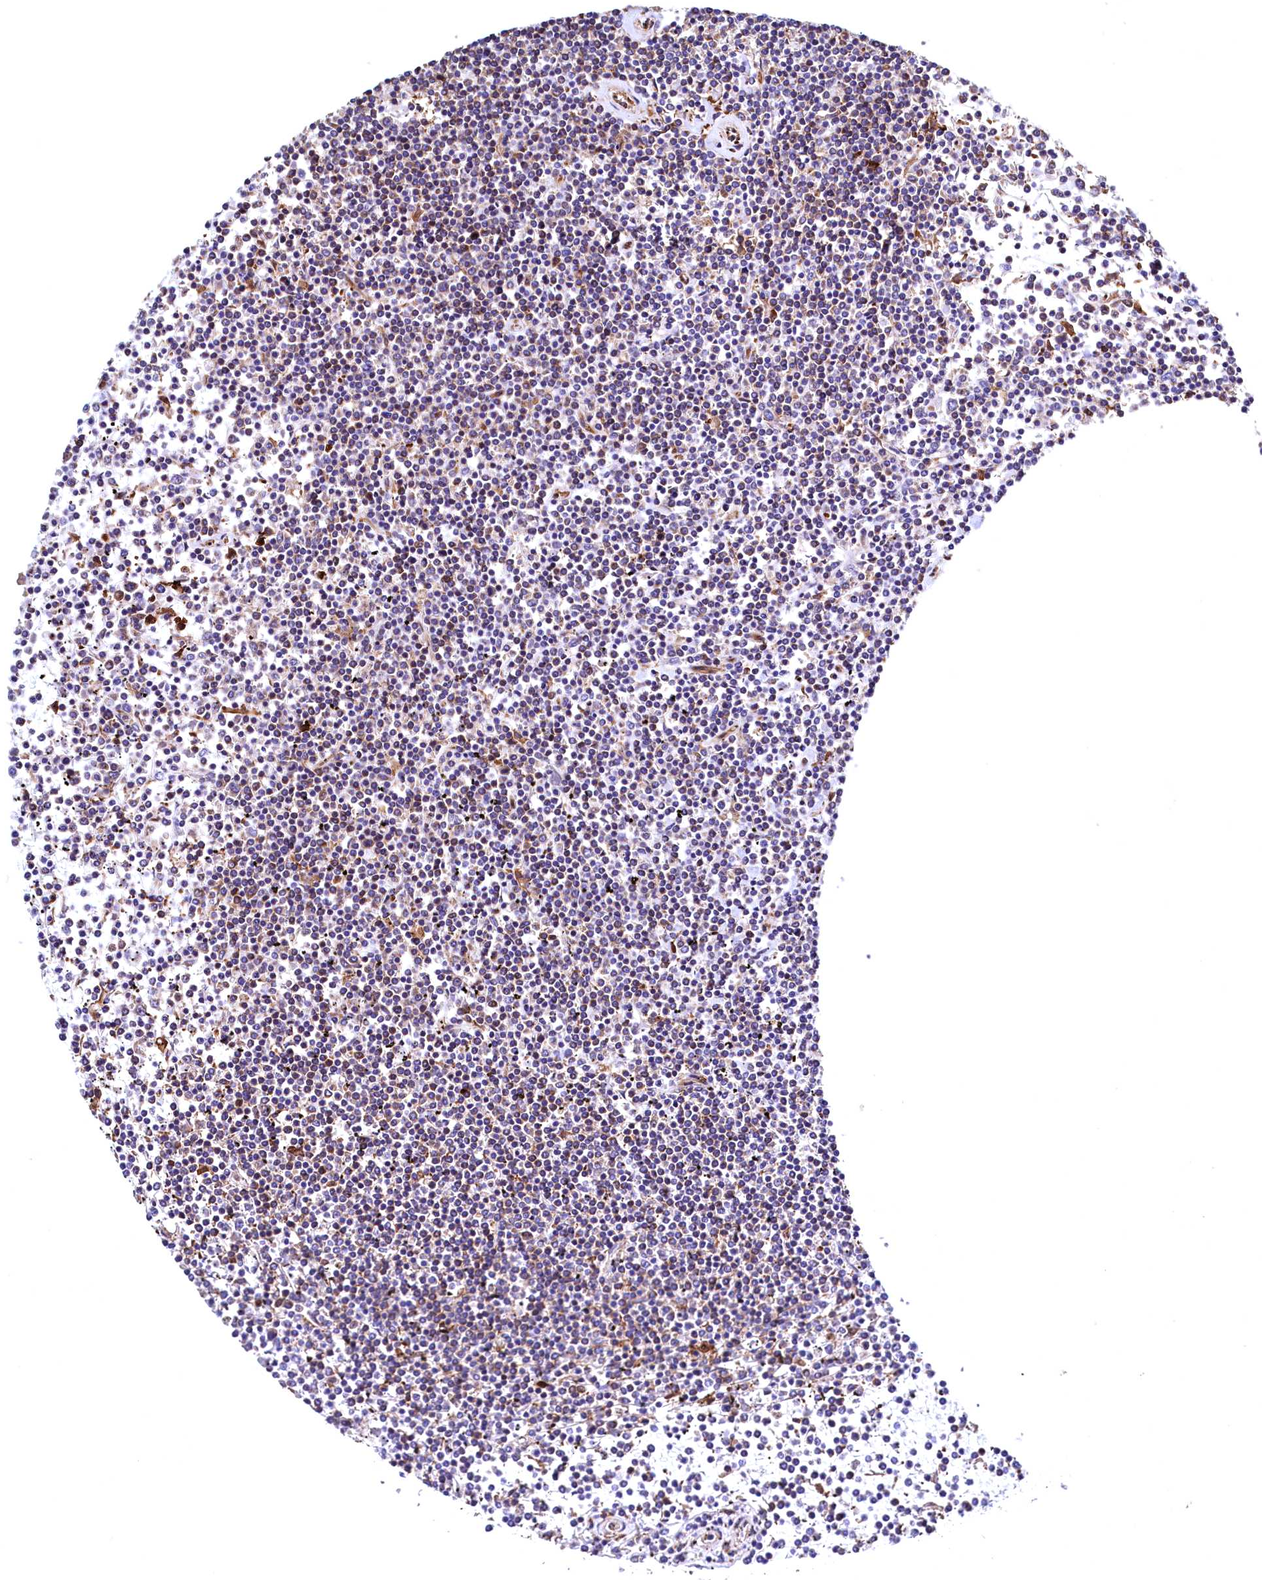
{"staining": {"intensity": "weak", "quantity": "<25%", "location": "cytoplasmic/membranous"}, "tissue": "lymphoma", "cell_type": "Tumor cells", "image_type": "cancer", "snomed": [{"axis": "morphology", "description": "Malignant lymphoma, non-Hodgkin's type, Low grade"}, {"axis": "topography", "description": "Spleen"}], "caption": "Human low-grade malignant lymphoma, non-Hodgkin's type stained for a protein using immunohistochemistry (IHC) exhibits no positivity in tumor cells.", "gene": "STAMBPL1", "patient": {"sex": "female", "age": 19}}